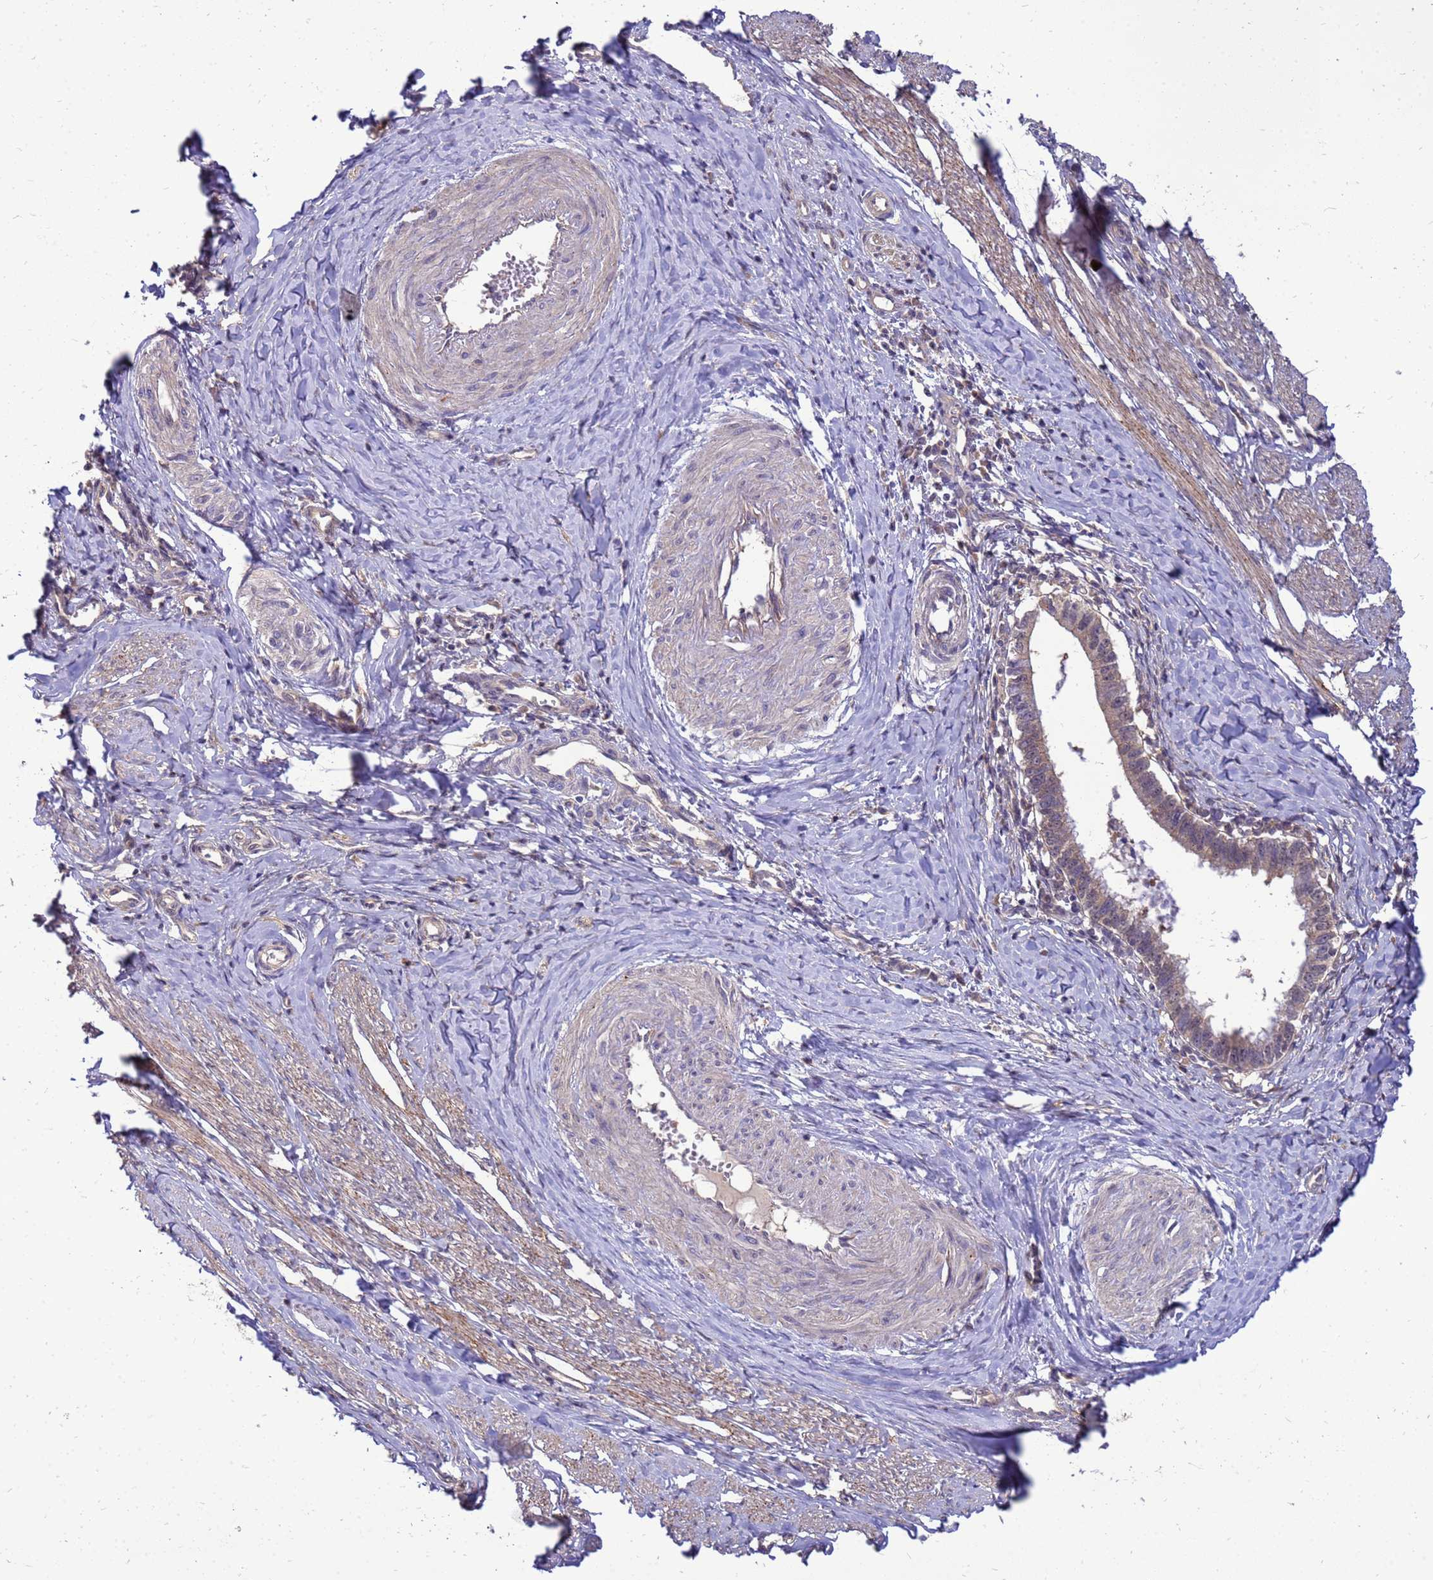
{"staining": {"intensity": "weak", "quantity": ">75%", "location": "cytoplasmic/membranous"}, "tissue": "cervical cancer", "cell_type": "Tumor cells", "image_type": "cancer", "snomed": [{"axis": "morphology", "description": "Adenocarcinoma, NOS"}, {"axis": "topography", "description": "Cervix"}], "caption": "Immunohistochemistry (IHC) image of human cervical cancer stained for a protein (brown), which displays low levels of weak cytoplasmic/membranous expression in approximately >75% of tumor cells.", "gene": "ENOPH1", "patient": {"sex": "female", "age": 36}}